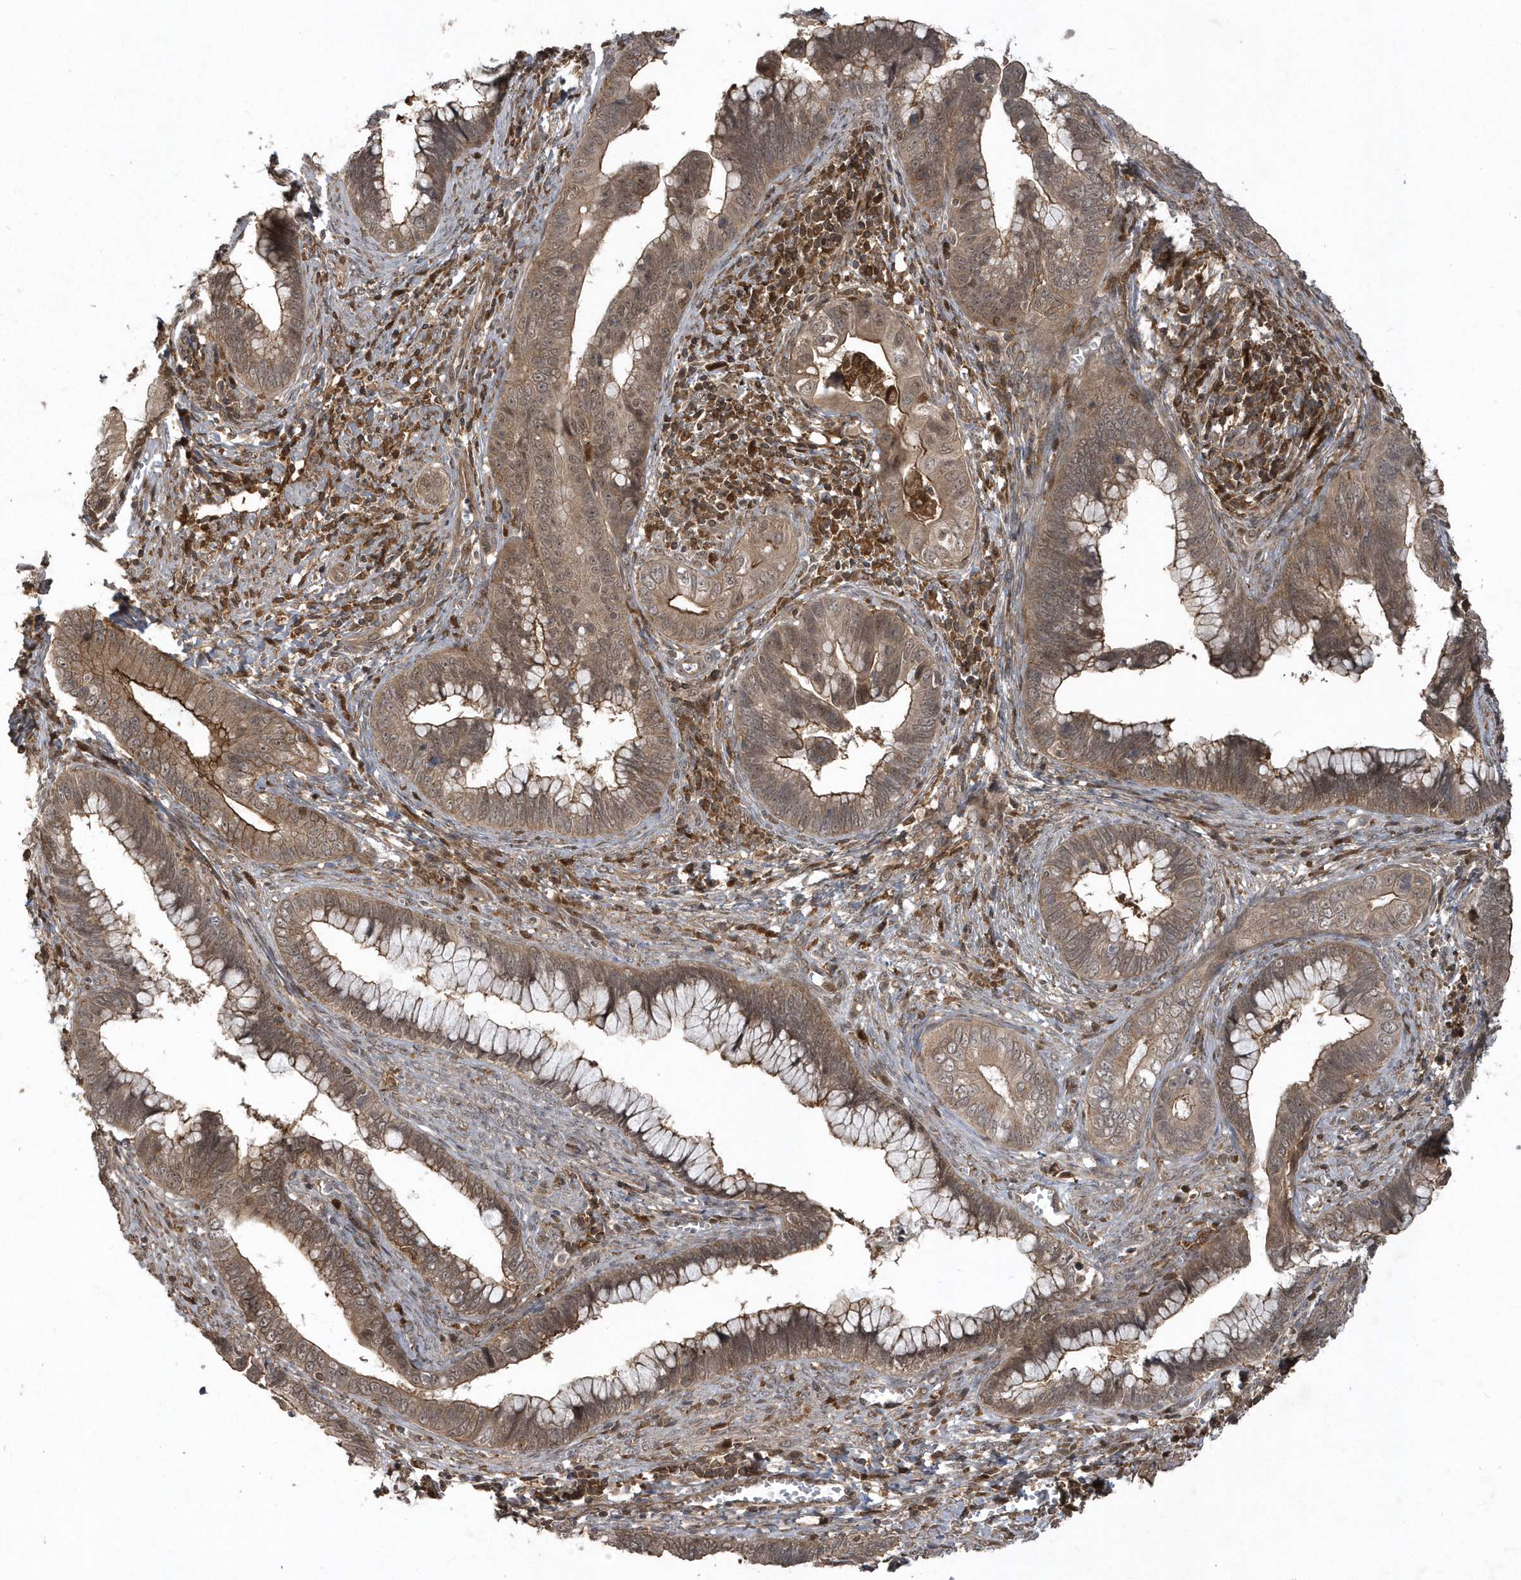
{"staining": {"intensity": "moderate", "quantity": ">75%", "location": "cytoplasmic/membranous"}, "tissue": "cervical cancer", "cell_type": "Tumor cells", "image_type": "cancer", "snomed": [{"axis": "morphology", "description": "Adenocarcinoma, NOS"}, {"axis": "topography", "description": "Cervix"}], "caption": "An image of cervical cancer stained for a protein demonstrates moderate cytoplasmic/membranous brown staining in tumor cells.", "gene": "LACC1", "patient": {"sex": "female", "age": 44}}